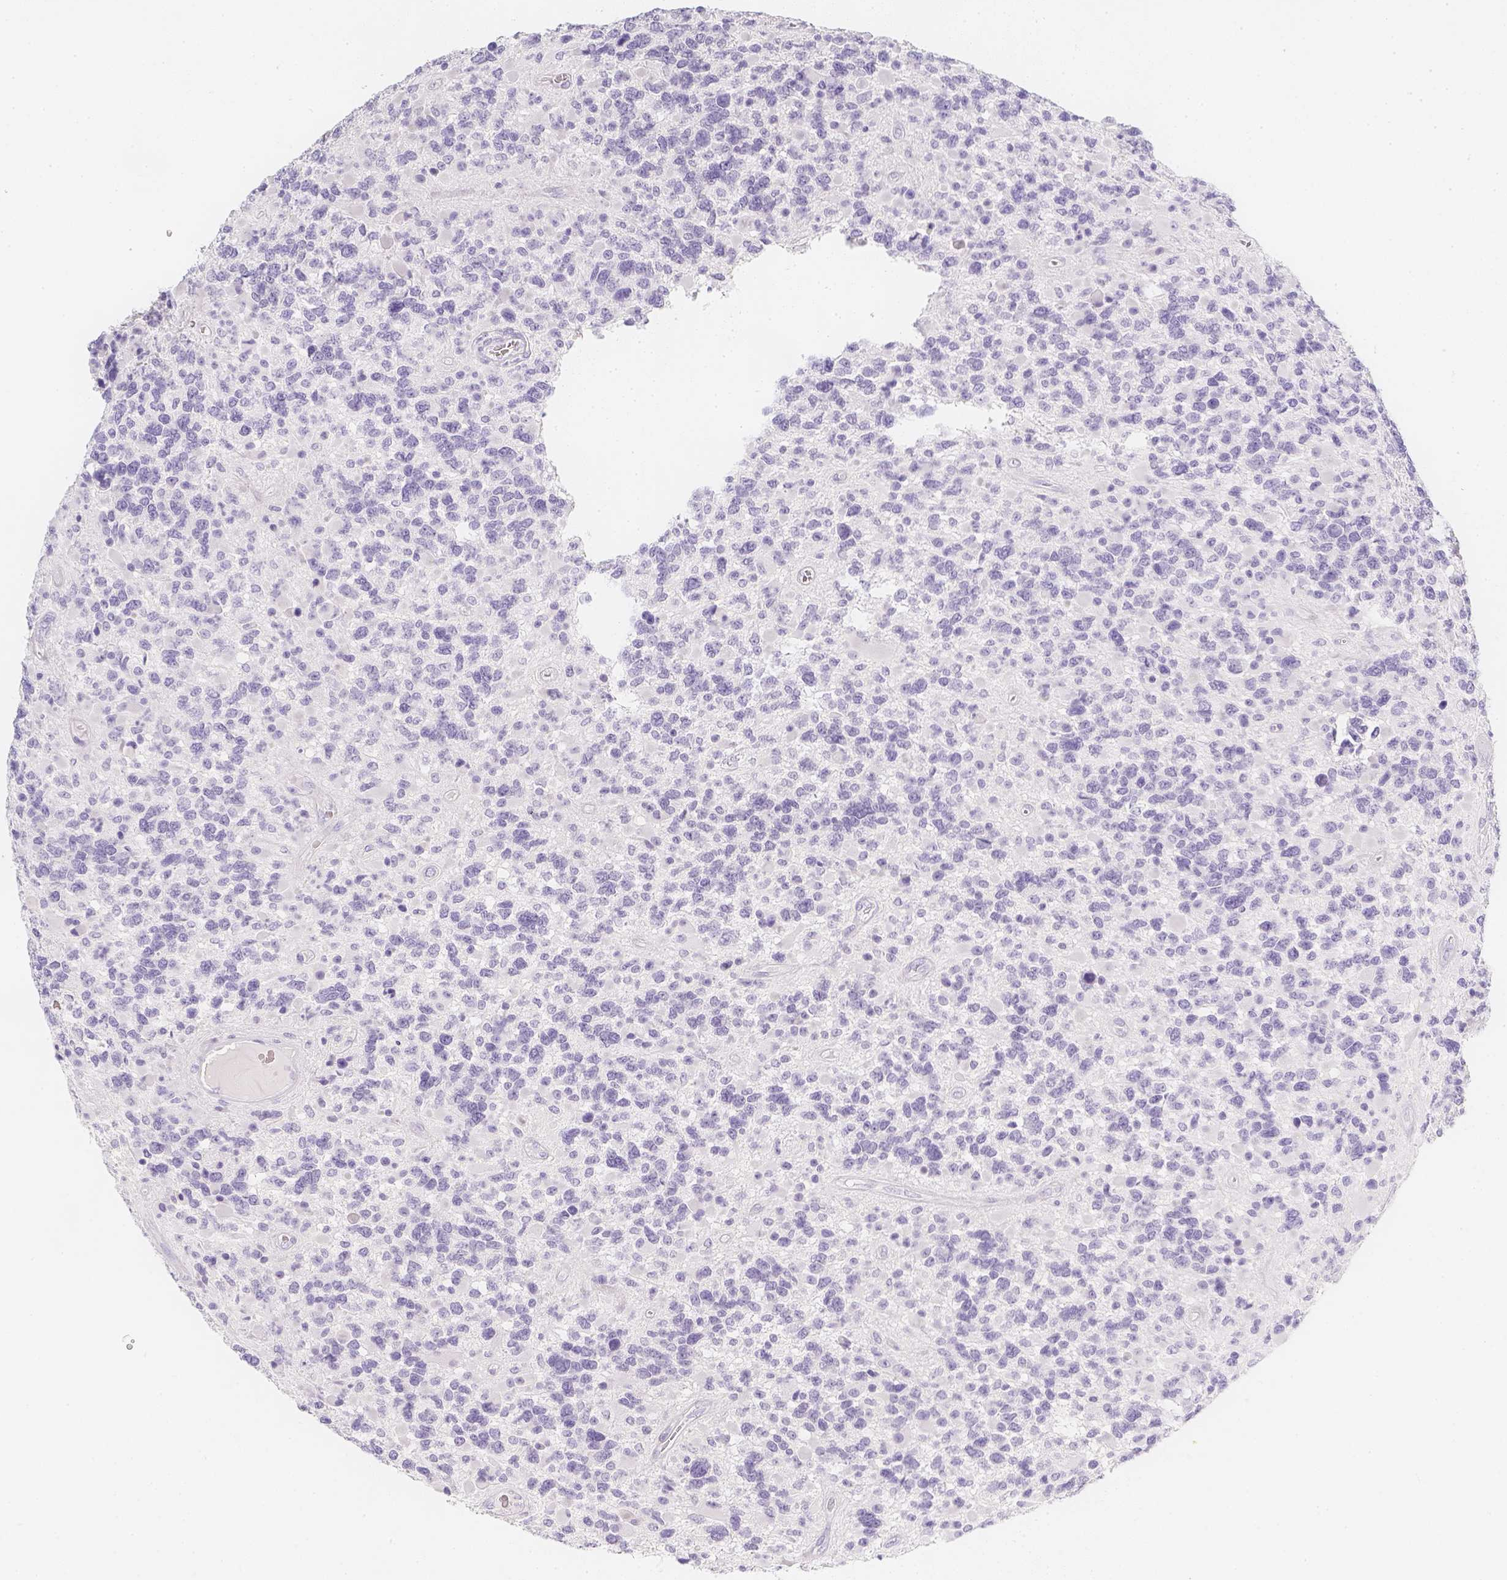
{"staining": {"intensity": "negative", "quantity": "none", "location": "none"}, "tissue": "glioma", "cell_type": "Tumor cells", "image_type": "cancer", "snomed": [{"axis": "morphology", "description": "Glioma, malignant, High grade"}, {"axis": "topography", "description": "Brain"}], "caption": "Tumor cells show no significant protein expression in glioma.", "gene": "SLC18A1", "patient": {"sex": "female", "age": 40}}